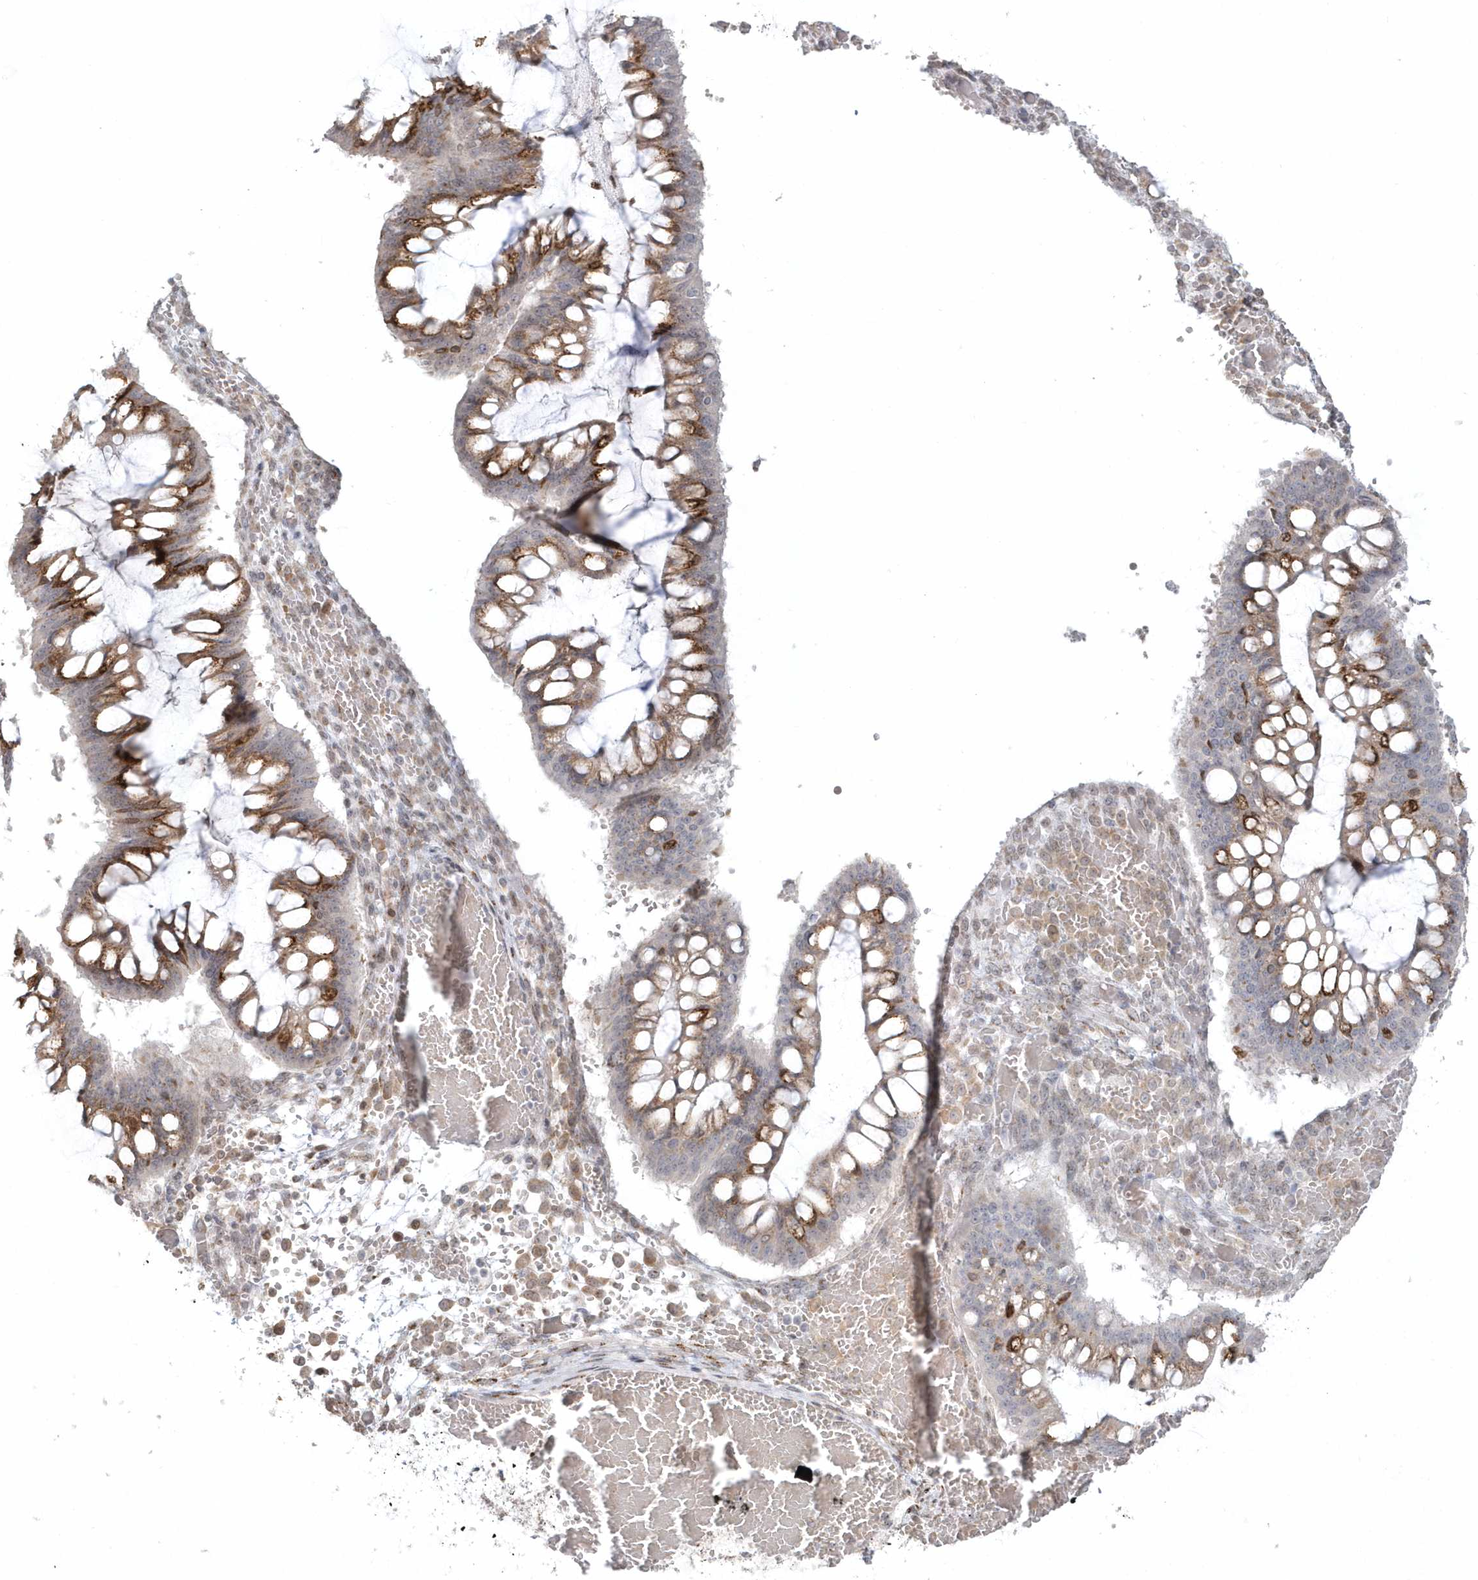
{"staining": {"intensity": "moderate", "quantity": ">75%", "location": "cytoplasmic/membranous"}, "tissue": "ovarian cancer", "cell_type": "Tumor cells", "image_type": "cancer", "snomed": [{"axis": "morphology", "description": "Cystadenocarcinoma, mucinous, NOS"}, {"axis": "topography", "description": "Ovary"}], "caption": "Ovarian mucinous cystadenocarcinoma stained with a brown dye exhibits moderate cytoplasmic/membranous positive expression in about >75% of tumor cells.", "gene": "DHFR", "patient": {"sex": "female", "age": 73}}